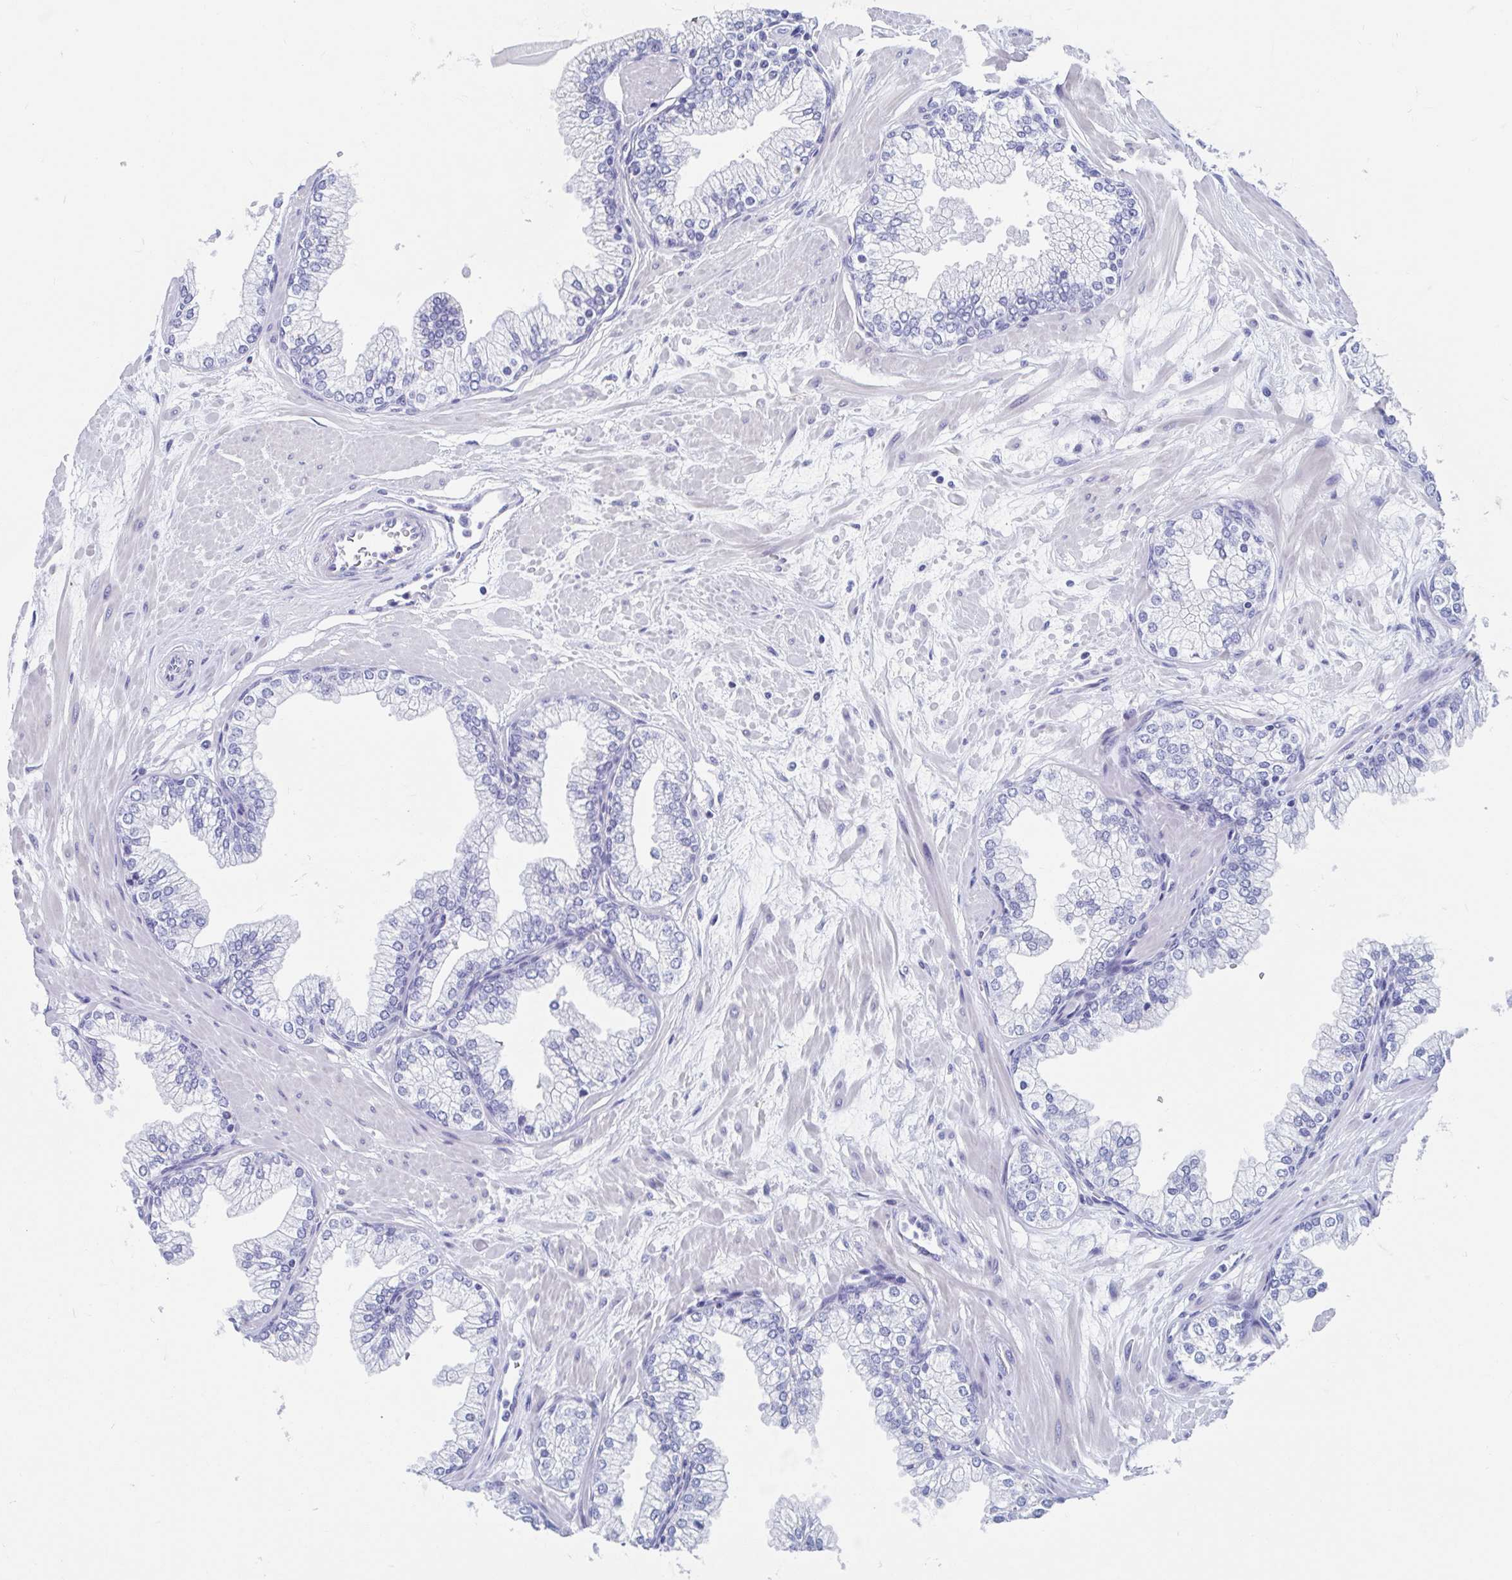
{"staining": {"intensity": "negative", "quantity": "none", "location": "none"}, "tissue": "prostate", "cell_type": "Glandular cells", "image_type": "normal", "snomed": [{"axis": "morphology", "description": "Normal tissue, NOS"}, {"axis": "topography", "description": "Prostate"}, {"axis": "topography", "description": "Peripheral nerve tissue"}], "caption": "Glandular cells show no significant staining in benign prostate. (DAB (3,3'-diaminobenzidine) IHC with hematoxylin counter stain).", "gene": "SHCBP1L", "patient": {"sex": "male", "age": 61}}